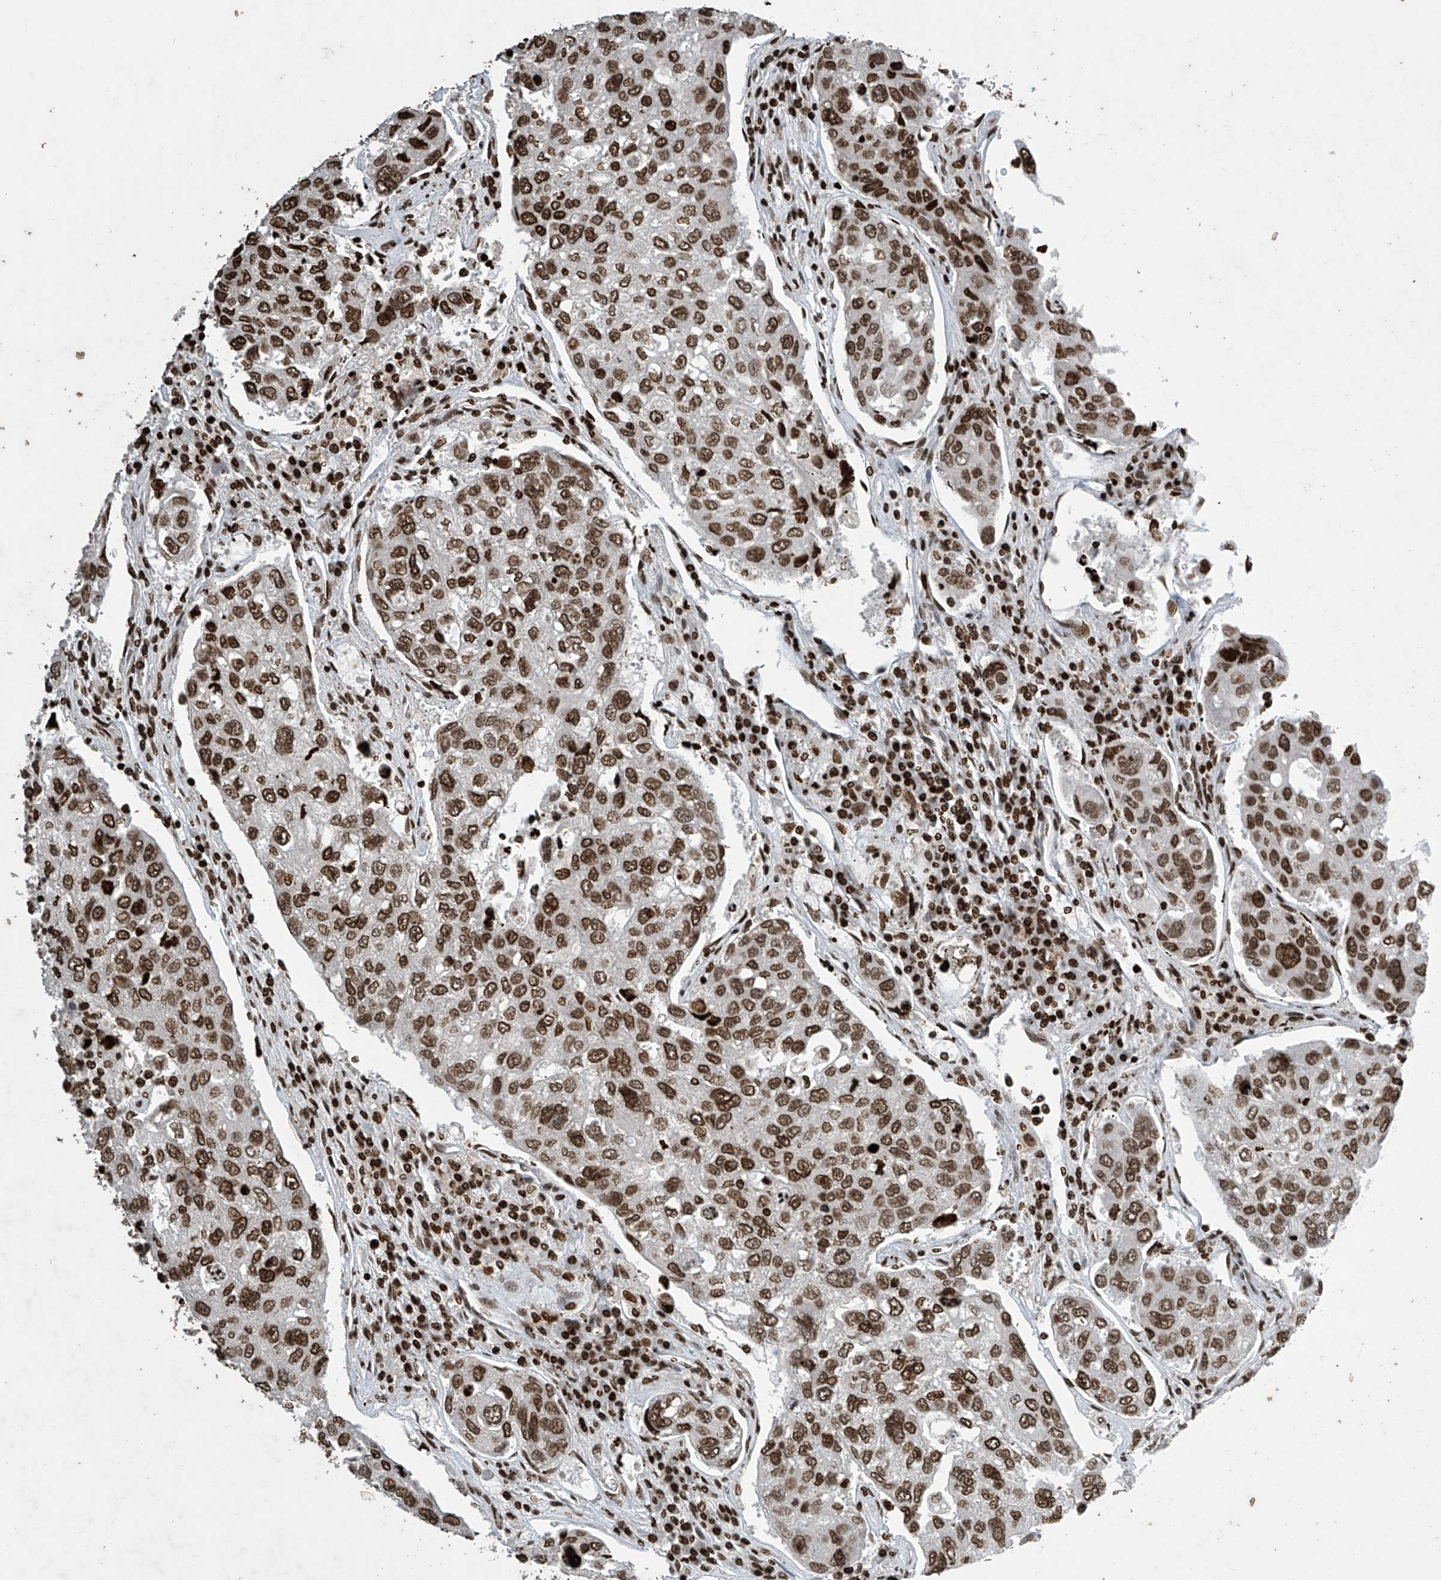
{"staining": {"intensity": "strong", "quantity": ">75%", "location": "nuclear"}, "tissue": "urothelial cancer", "cell_type": "Tumor cells", "image_type": "cancer", "snomed": [{"axis": "morphology", "description": "Urothelial carcinoma, High grade"}, {"axis": "topography", "description": "Lymph node"}, {"axis": "topography", "description": "Urinary bladder"}], "caption": "Brown immunohistochemical staining in human urothelial cancer demonstrates strong nuclear expression in approximately >75% of tumor cells.", "gene": "H4C16", "patient": {"sex": "male", "age": 51}}